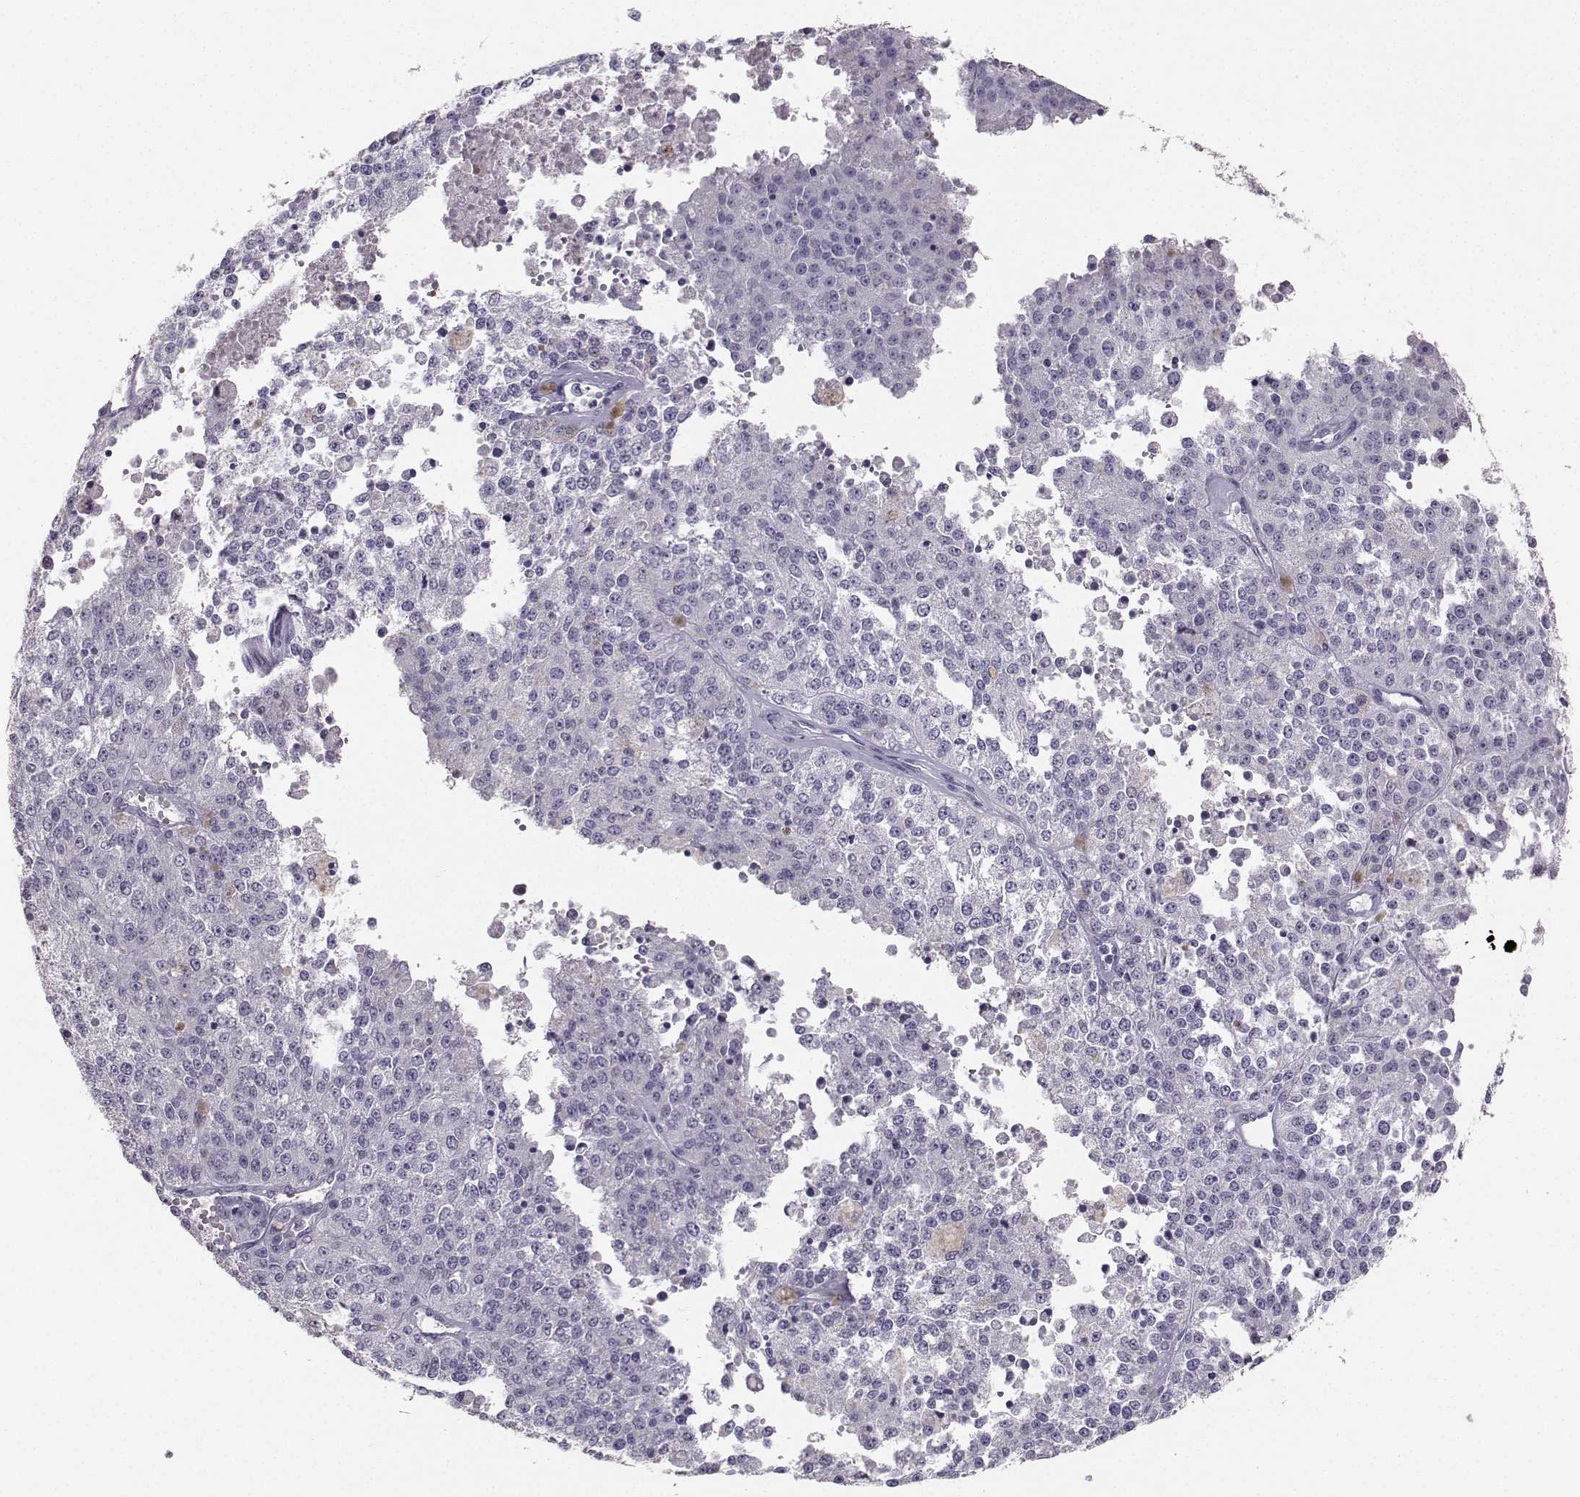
{"staining": {"intensity": "negative", "quantity": "none", "location": "none"}, "tissue": "melanoma", "cell_type": "Tumor cells", "image_type": "cancer", "snomed": [{"axis": "morphology", "description": "Malignant melanoma, Metastatic site"}, {"axis": "topography", "description": "Lymph node"}], "caption": "DAB (3,3'-diaminobenzidine) immunohistochemical staining of malignant melanoma (metastatic site) displays no significant staining in tumor cells.", "gene": "PKP2", "patient": {"sex": "female", "age": 64}}